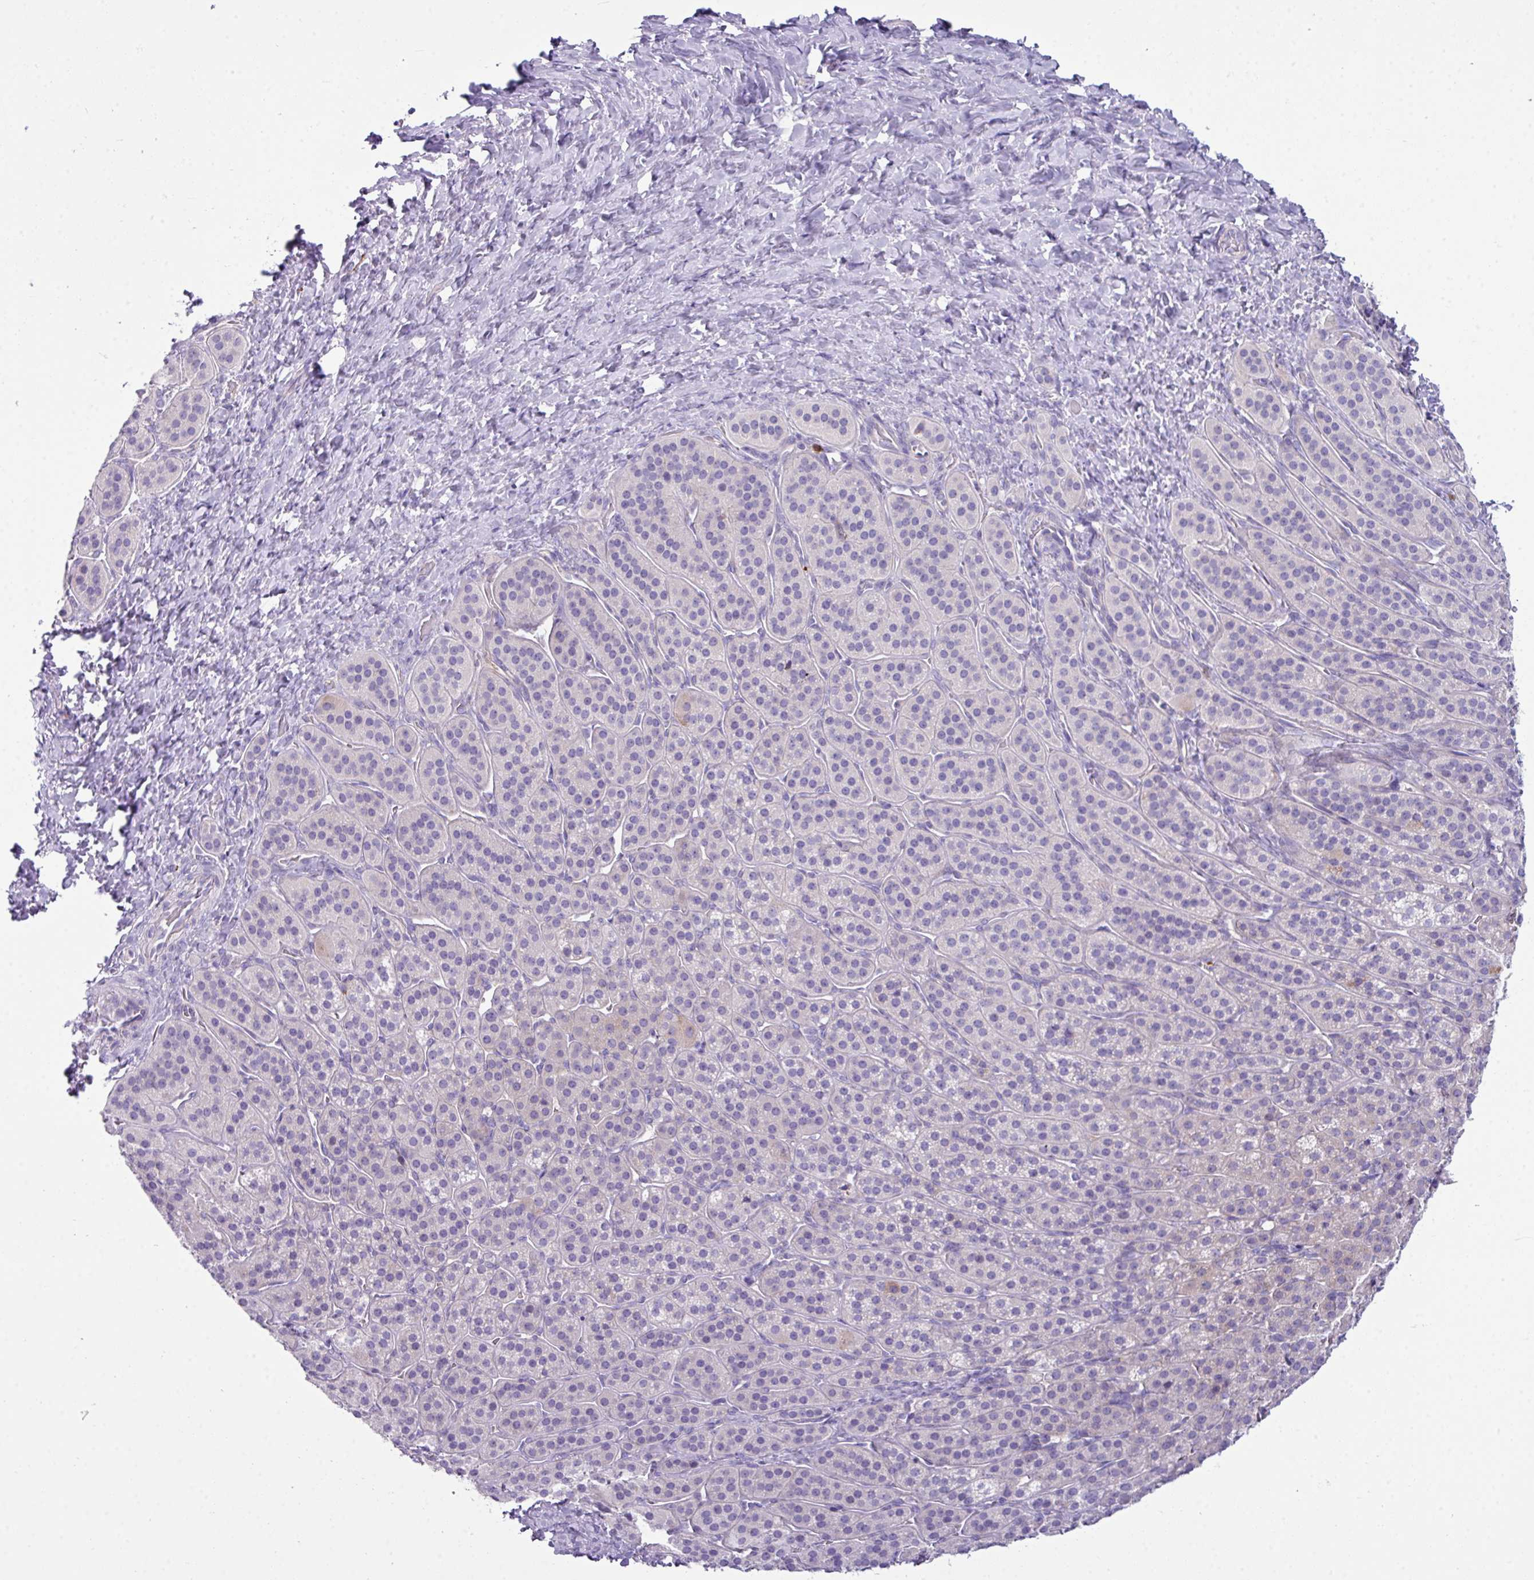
{"staining": {"intensity": "negative", "quantity": "none", "location": "none"}, "tissue": "adrenal gland", "cell_type": "Glandular cells", "image_type": "normal", "snomed": [{"axis": "morphology", "description": "Normal tissue, NOS"}, {"axis": "topography", "description": "Adrenal gland"}], "caption": "DAB immunohistochemical staining of unremarkable adrenal gland shows no significant expression in glandular cells. (DAB immunohistochemistry with hematoxylin counter stain).", "gene": "ABCC5", "patient": {"sex": "female", "age": 41}}